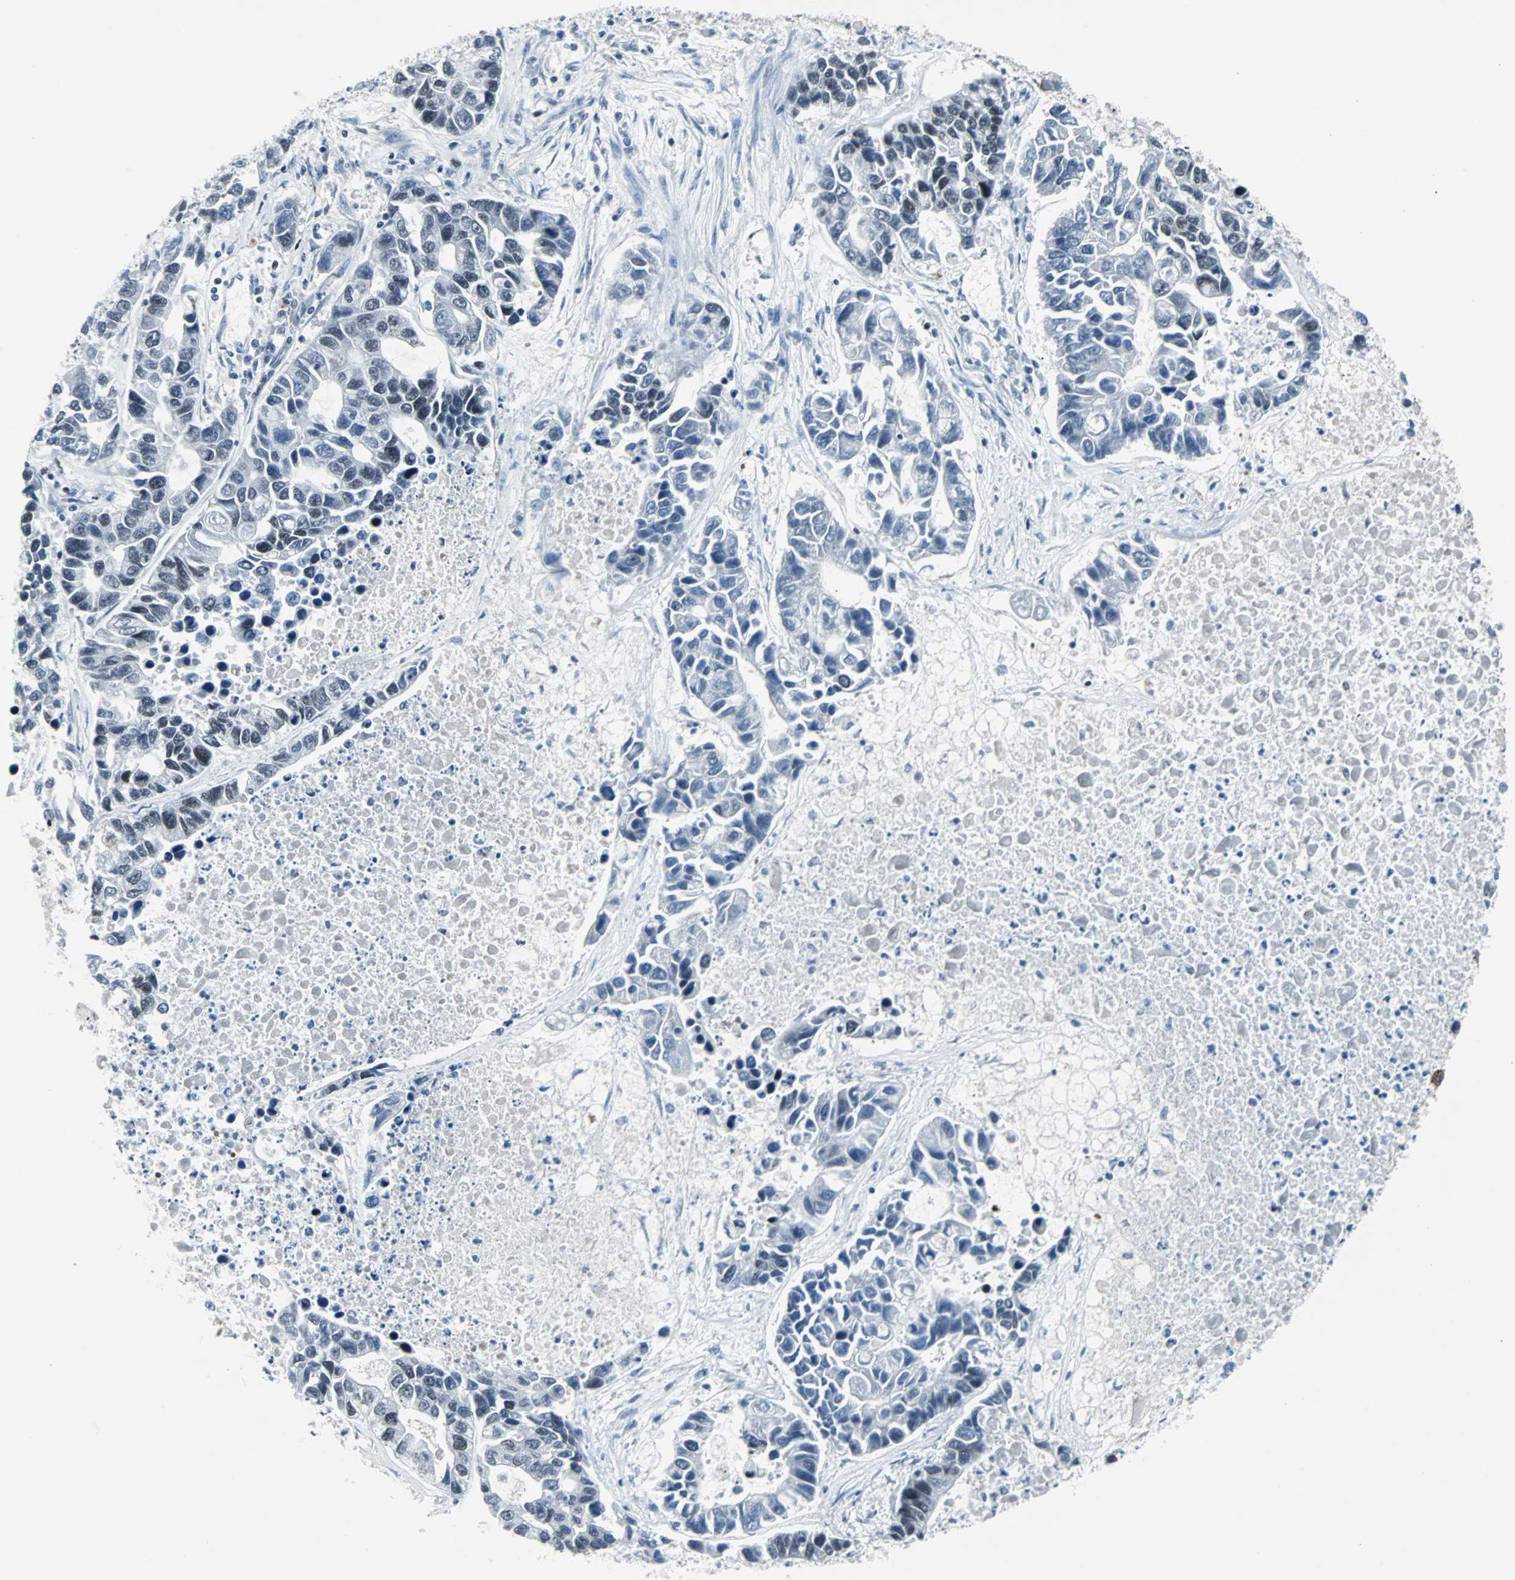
{"staining": {"intensity": "negative", "quantity": "none", "location": "none"}, "tissue": "lung cancer", "cell_type": "Tumor cells", "image_type": "cancer", "snomed": [{"axis": "morphology", "description": "Adenocarcinoma, NOS"}, {"axis": "topography", "description": "Lung"}], "caption": "Tumor cells are negative for protein expression in human adenocarcinoma (lung).", "gene": "BBC3", "patient": {"sex": "female", "age": 51}}